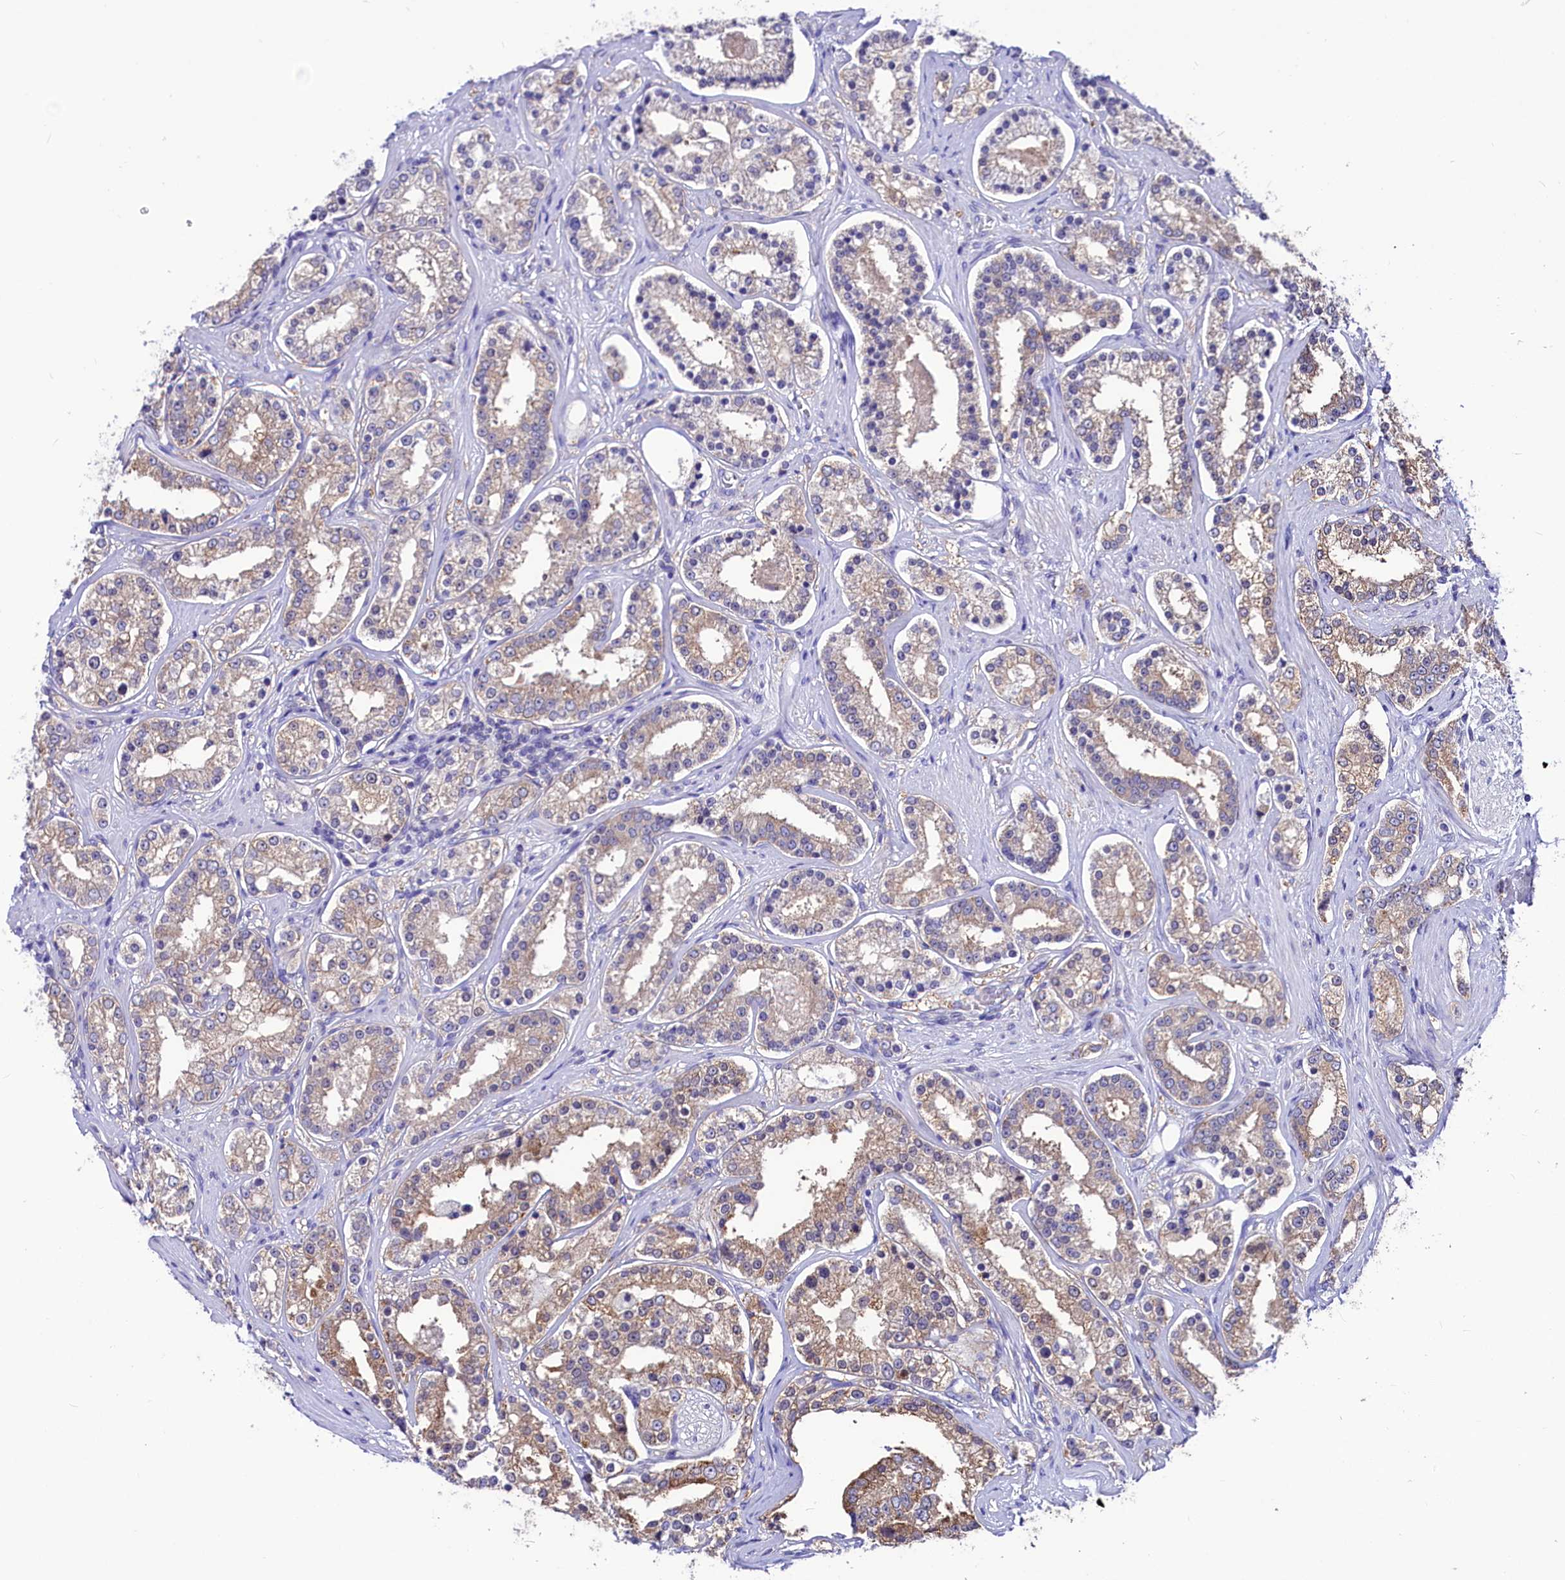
{"staining": {"intensity": "weak", "quantity": "25%-75%", "location": "cytoplasmic/membranous"}, "tissue": "prostate cancer", "cell_type": "Tumor cells", "image_type": "cancer", "snomed": [{"axis": "morphology", "description": "Normal tissue, NOS"}, {"axis": "morphology", "description": "Adenocarcinoma, High grade"}, {"axis": "topography", "description": "Prostate"}], "caption": "Tumor cells show weak cytoplasmic/membranous expression in approximately 25%-75% of cells in adenocarcinoma (high-grade) (prostate).", "gene": "ABHD5", "patient": {"sex": "male", "age": 83}}